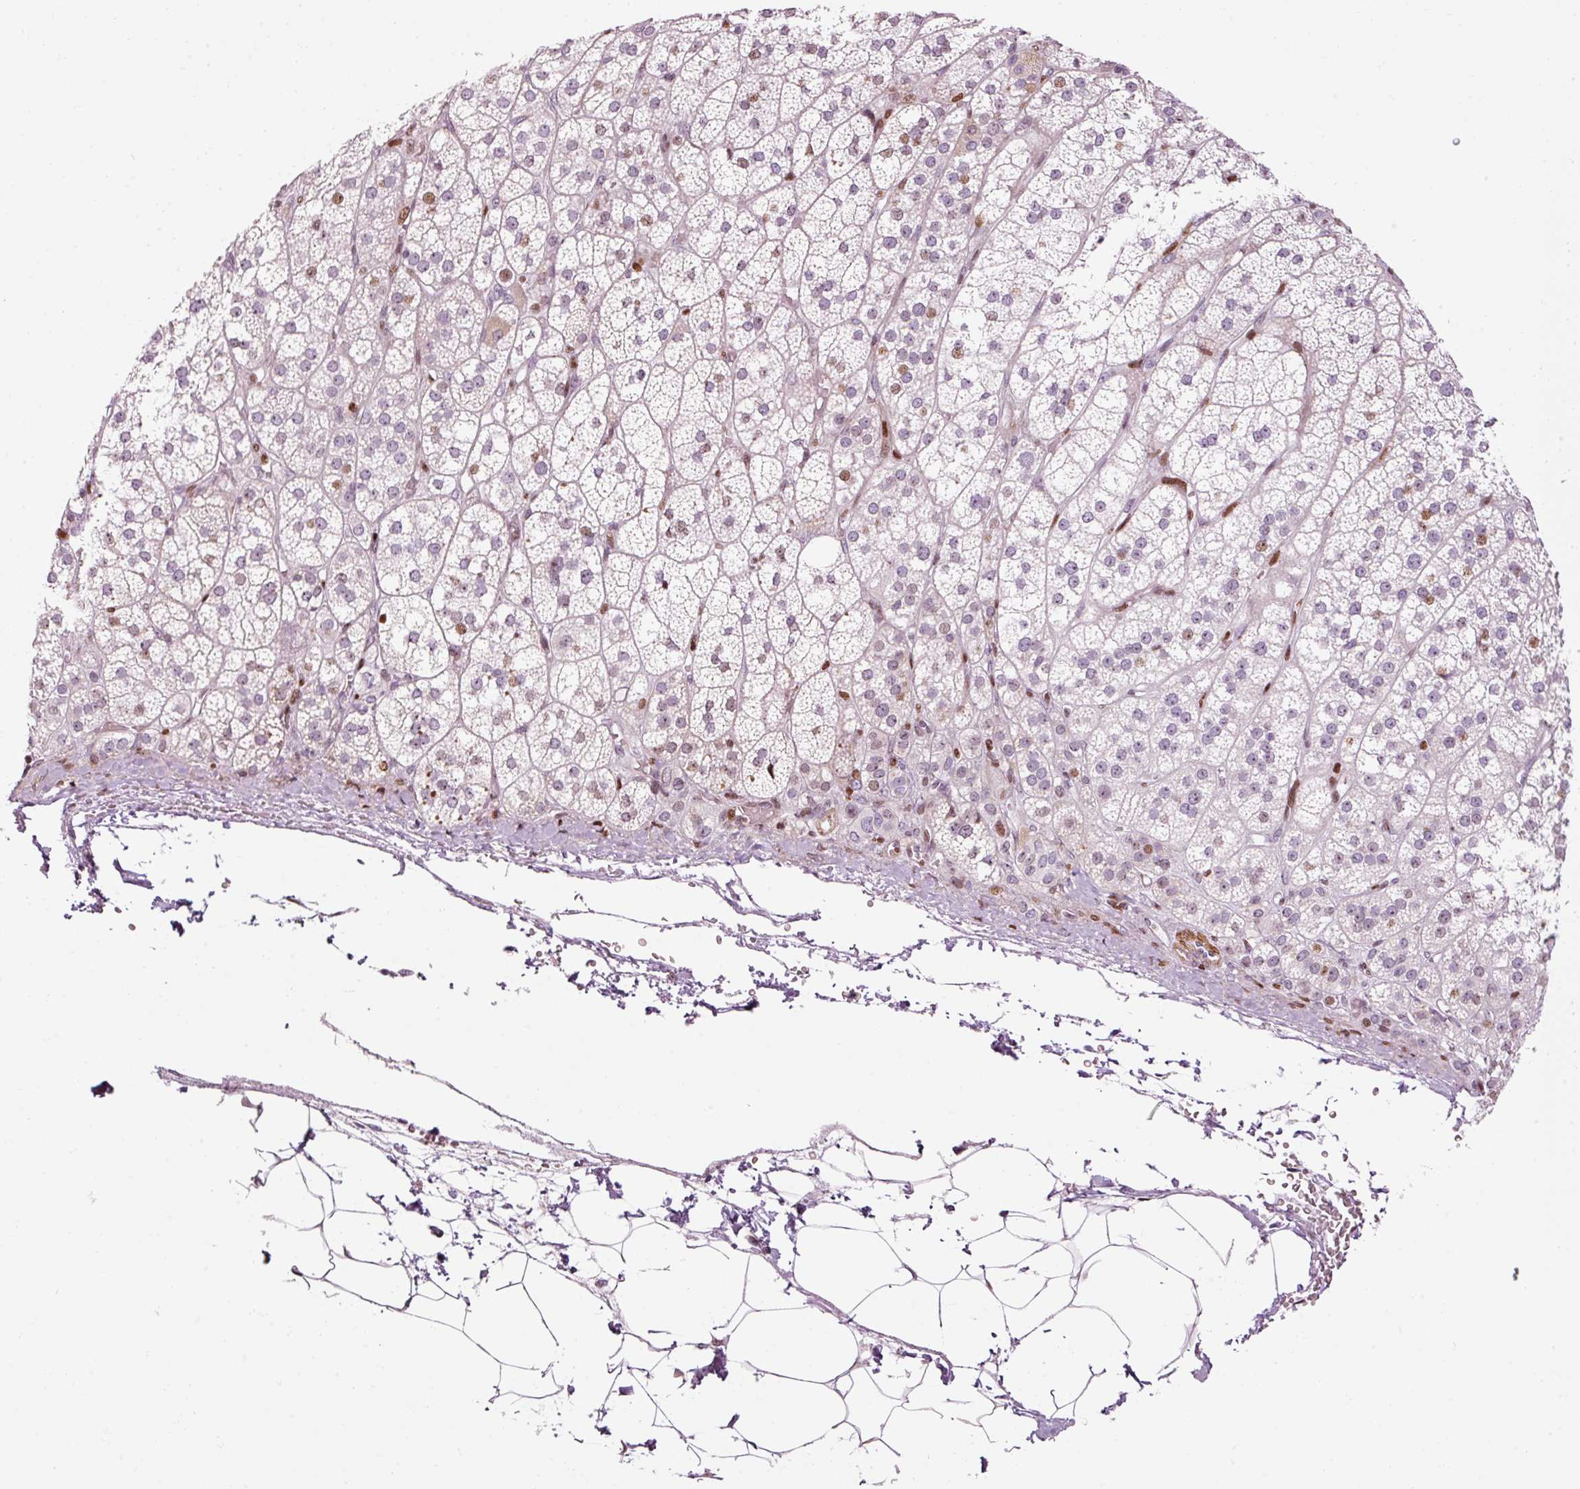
{"staining": {"intensity": "moderate", "quantity": "<25%", "location": "nuclear"}, "tissue": "adrenal gland", "cell_type": "Glandular cells", "image_type": "normal", "snomed": [{"axis": "morphology", "description": "Normal tissue, NOS"}, {"axis": "topography", "description": "Adrenal gland"}], "caption": "Immunohistochemical staining of unremarkable adrenal gland exhibits low levels of moderate nuclear positivity in about <25% of glandular cells.", "gene": "ANKRD20A1", "patient": {"sex": "female", "age": 60}}